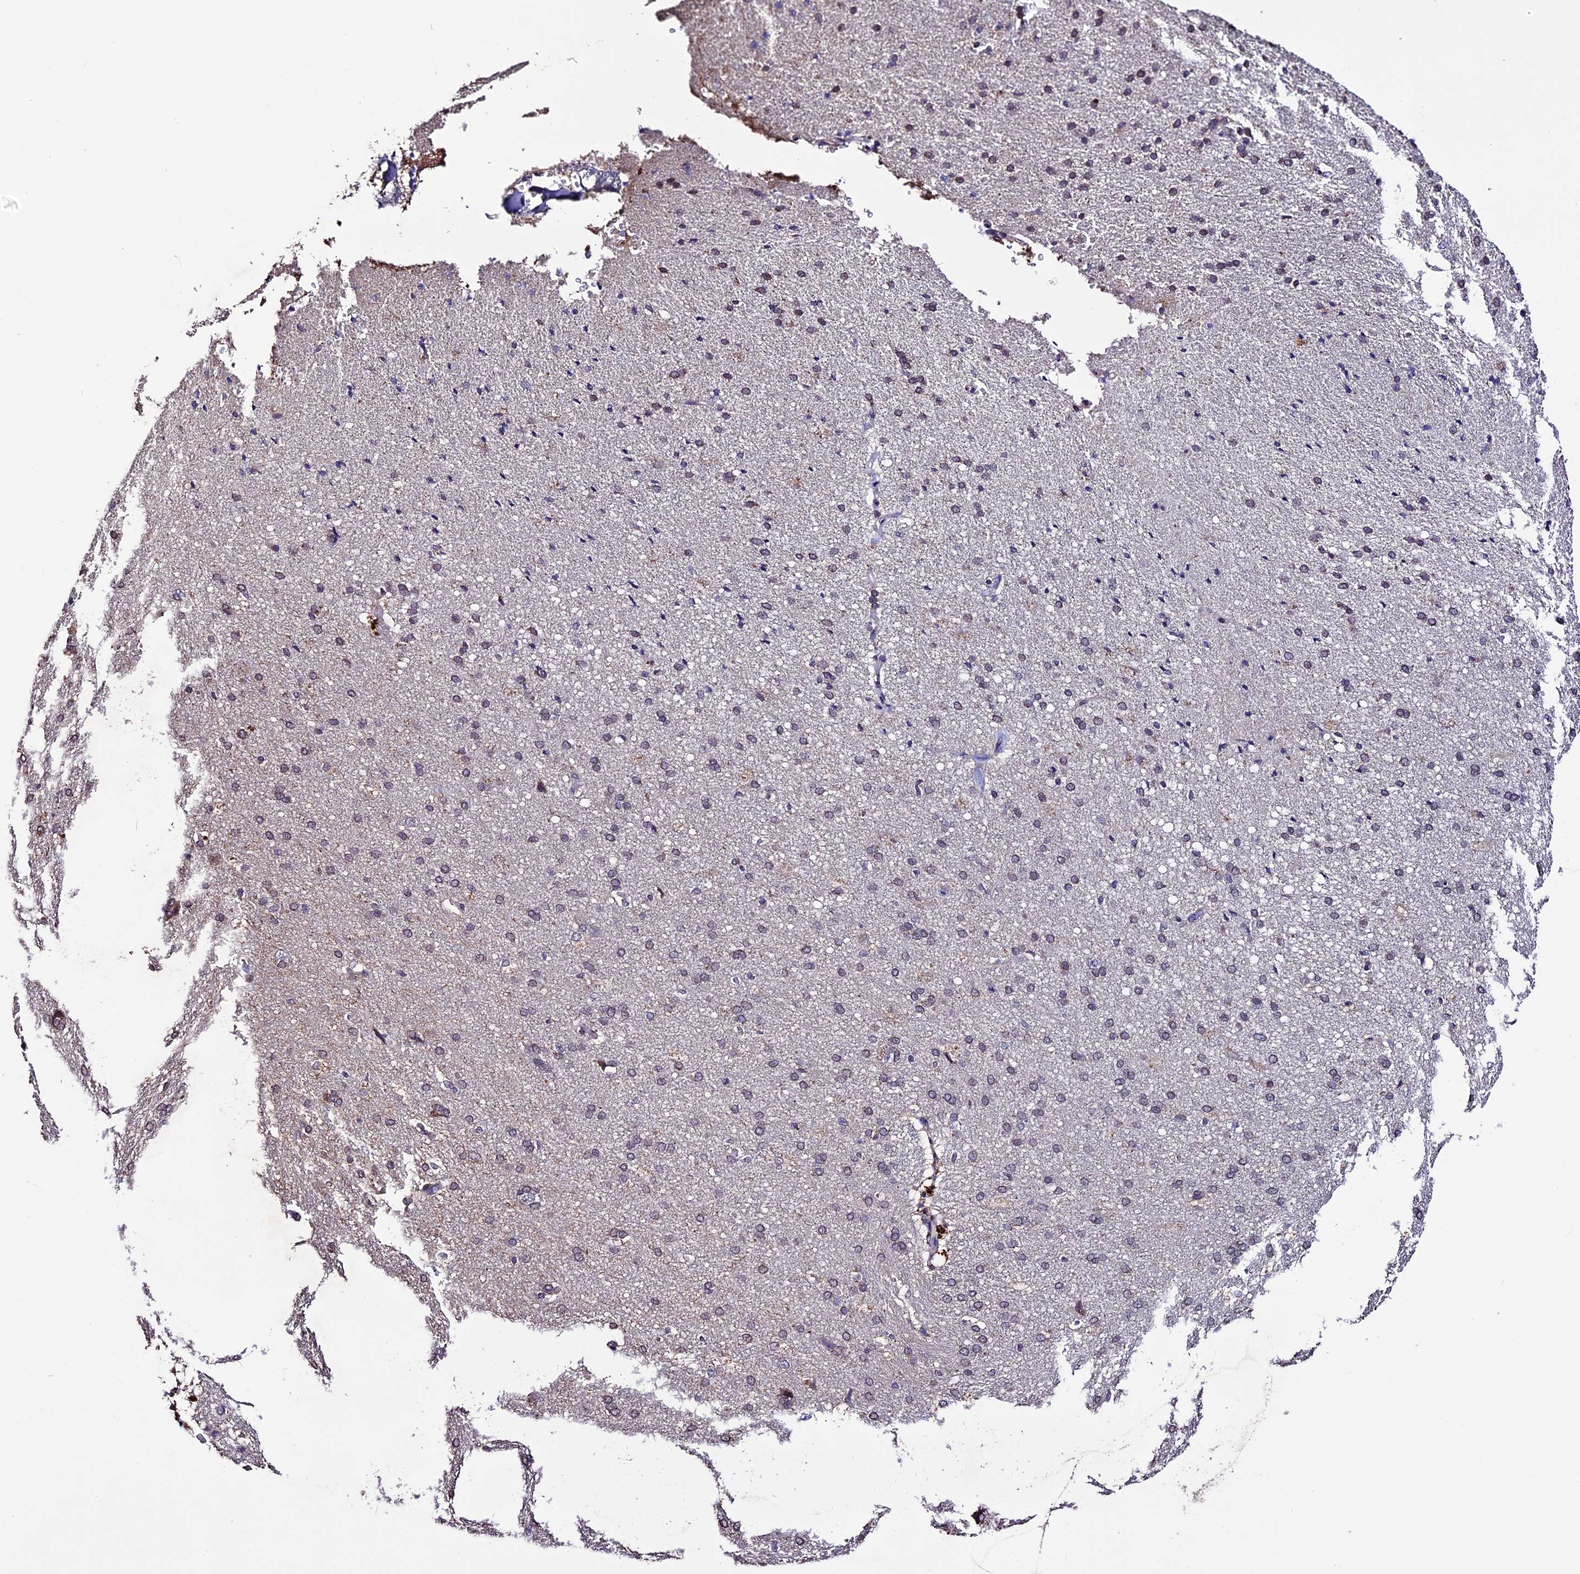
{"staining": {"intensity": "weak", "quantity": "<25%", "location": "cytoplasmic/membranous"}, "tissue": "cerebral cortex", "cell_type": "Endothelial cells", "image_type": "normal", "snomed": [{"axis": "morphology", "description": "Normal tissue, NOS"}, {"axis": "topography", "description": "Cerebral cortex"}], "caption": "The image demonstrates no staining of endothelial cells in normal cerebral cortex. (Immunohistochemistry (ihc), brightfield microscopy, high magnification).", "gene": "DIS3L", "patient": {"sex": "male", "age": 62}}